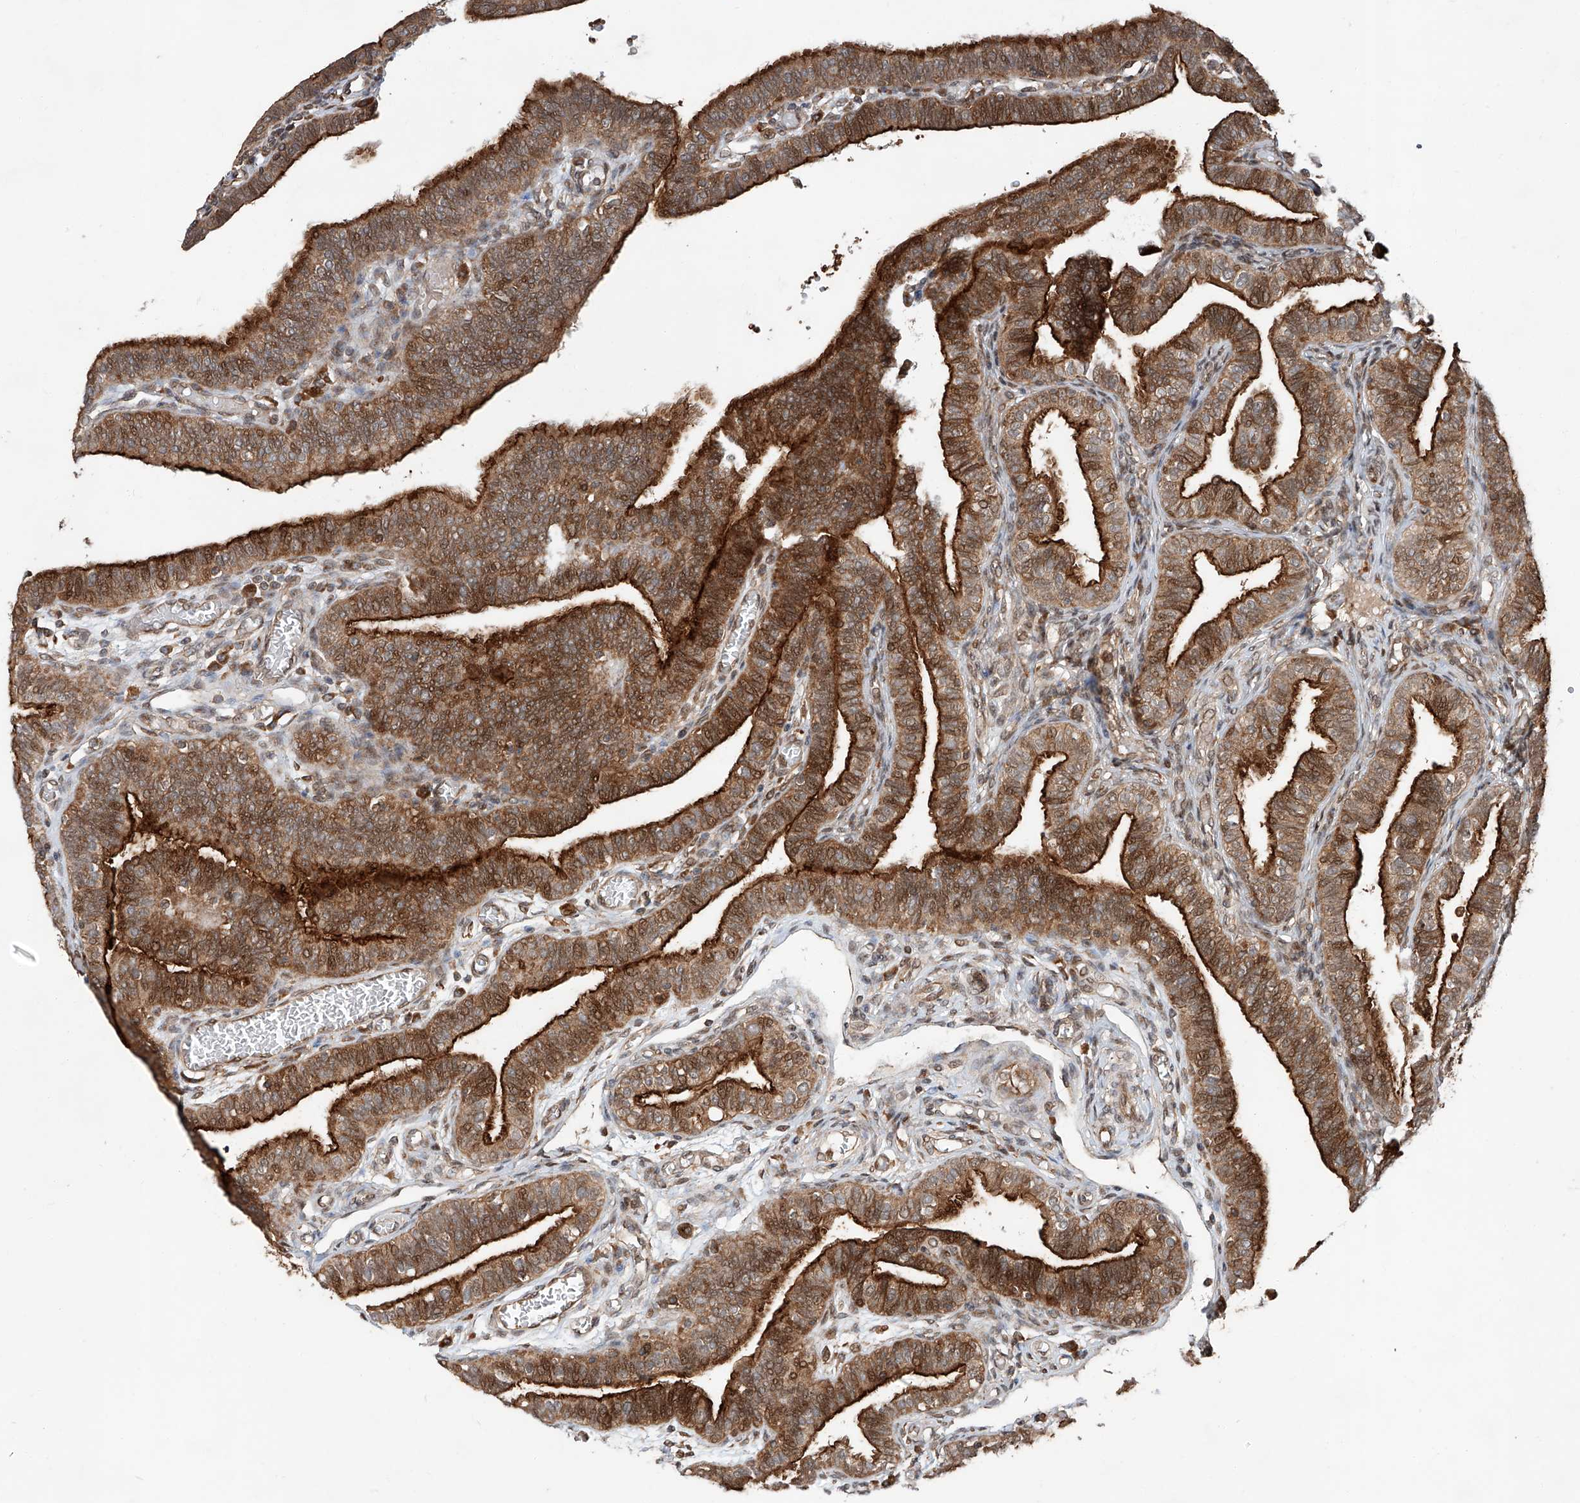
{"staining": {"intensity": "strong", "quantity": "25%-75%", "location": "cytoplasmic/membranous,nuclear"}, "tissue": "fallopian tube", "cell_type": "Glandular cells", "image_type": "normal", "snomed": [{"axis": "morphology", "description": "Normal tissue, NOS"}, {"axis": "topography", "description": "Fallopian tube"}], "caption": "An immunohistochemistry (IHC) image of unremarkable tissue is shown. Protein staining in brown labels strong cytoplasmic/membranous,nuclear positivity in fallopian tube within glandular cells.", "gene": "ZFP28", "patient": {"sex": "female", "age": 39}}